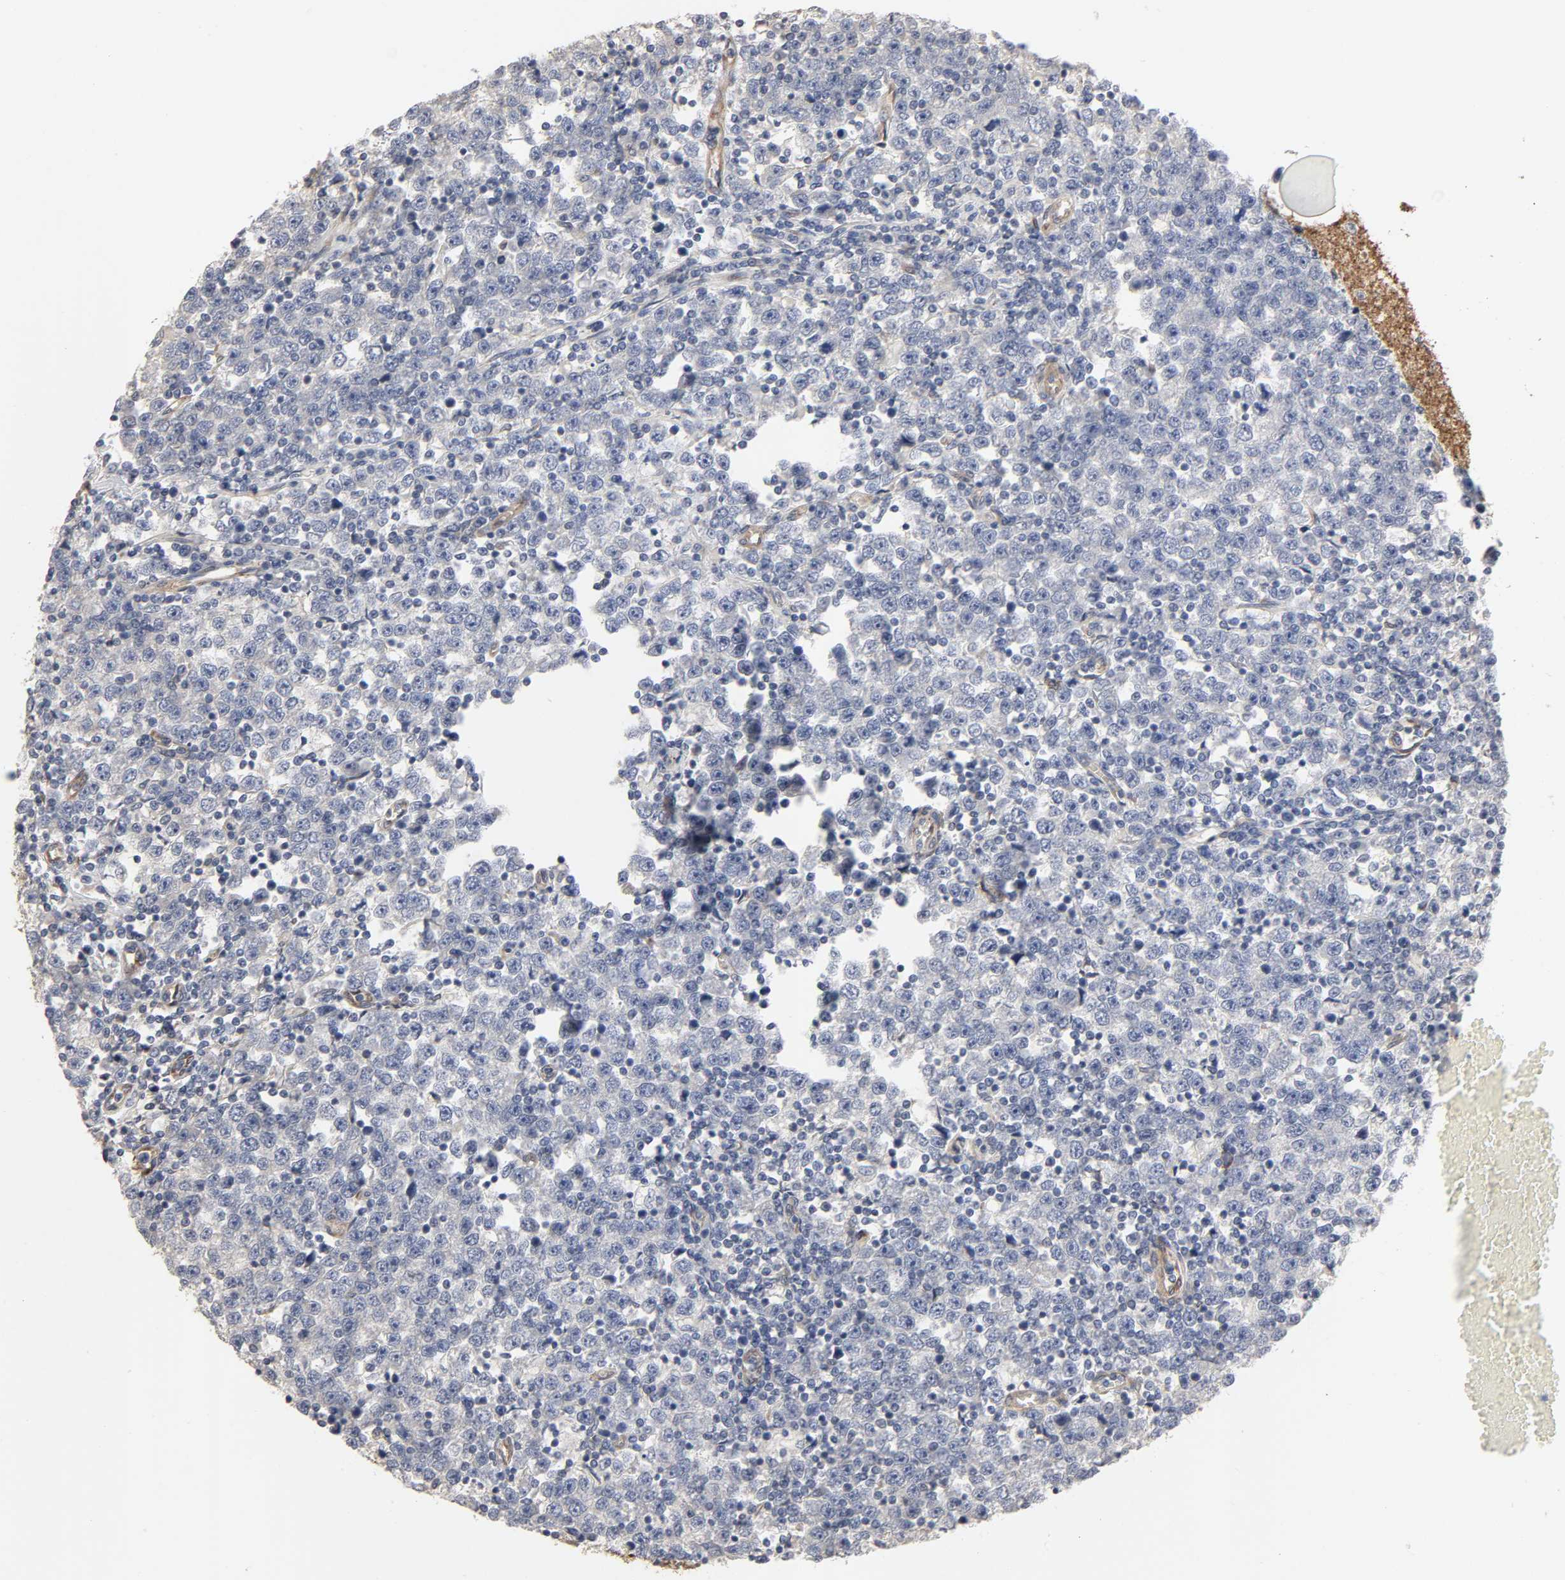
{"staining": {"intensity": "negative", "quantity": "none", "location": "none"}, "tissue": "testis cancer", "cell_type": "Tumor cells", "image_type": "cancer", "snomed": [{"axis": "morphology", "description": "Seminoma, NOS"}, {"axis": "topography", "description": "Testis"}], "caption": "The immunohistochemistry photomicrograph has no significant staining in tumor cells of testis seminoma tissue. (Brightfield microscopy of DAB IHC at high magnification).", "gene": "NDRG2", "patient": {"sex": "male", "age": 43}}